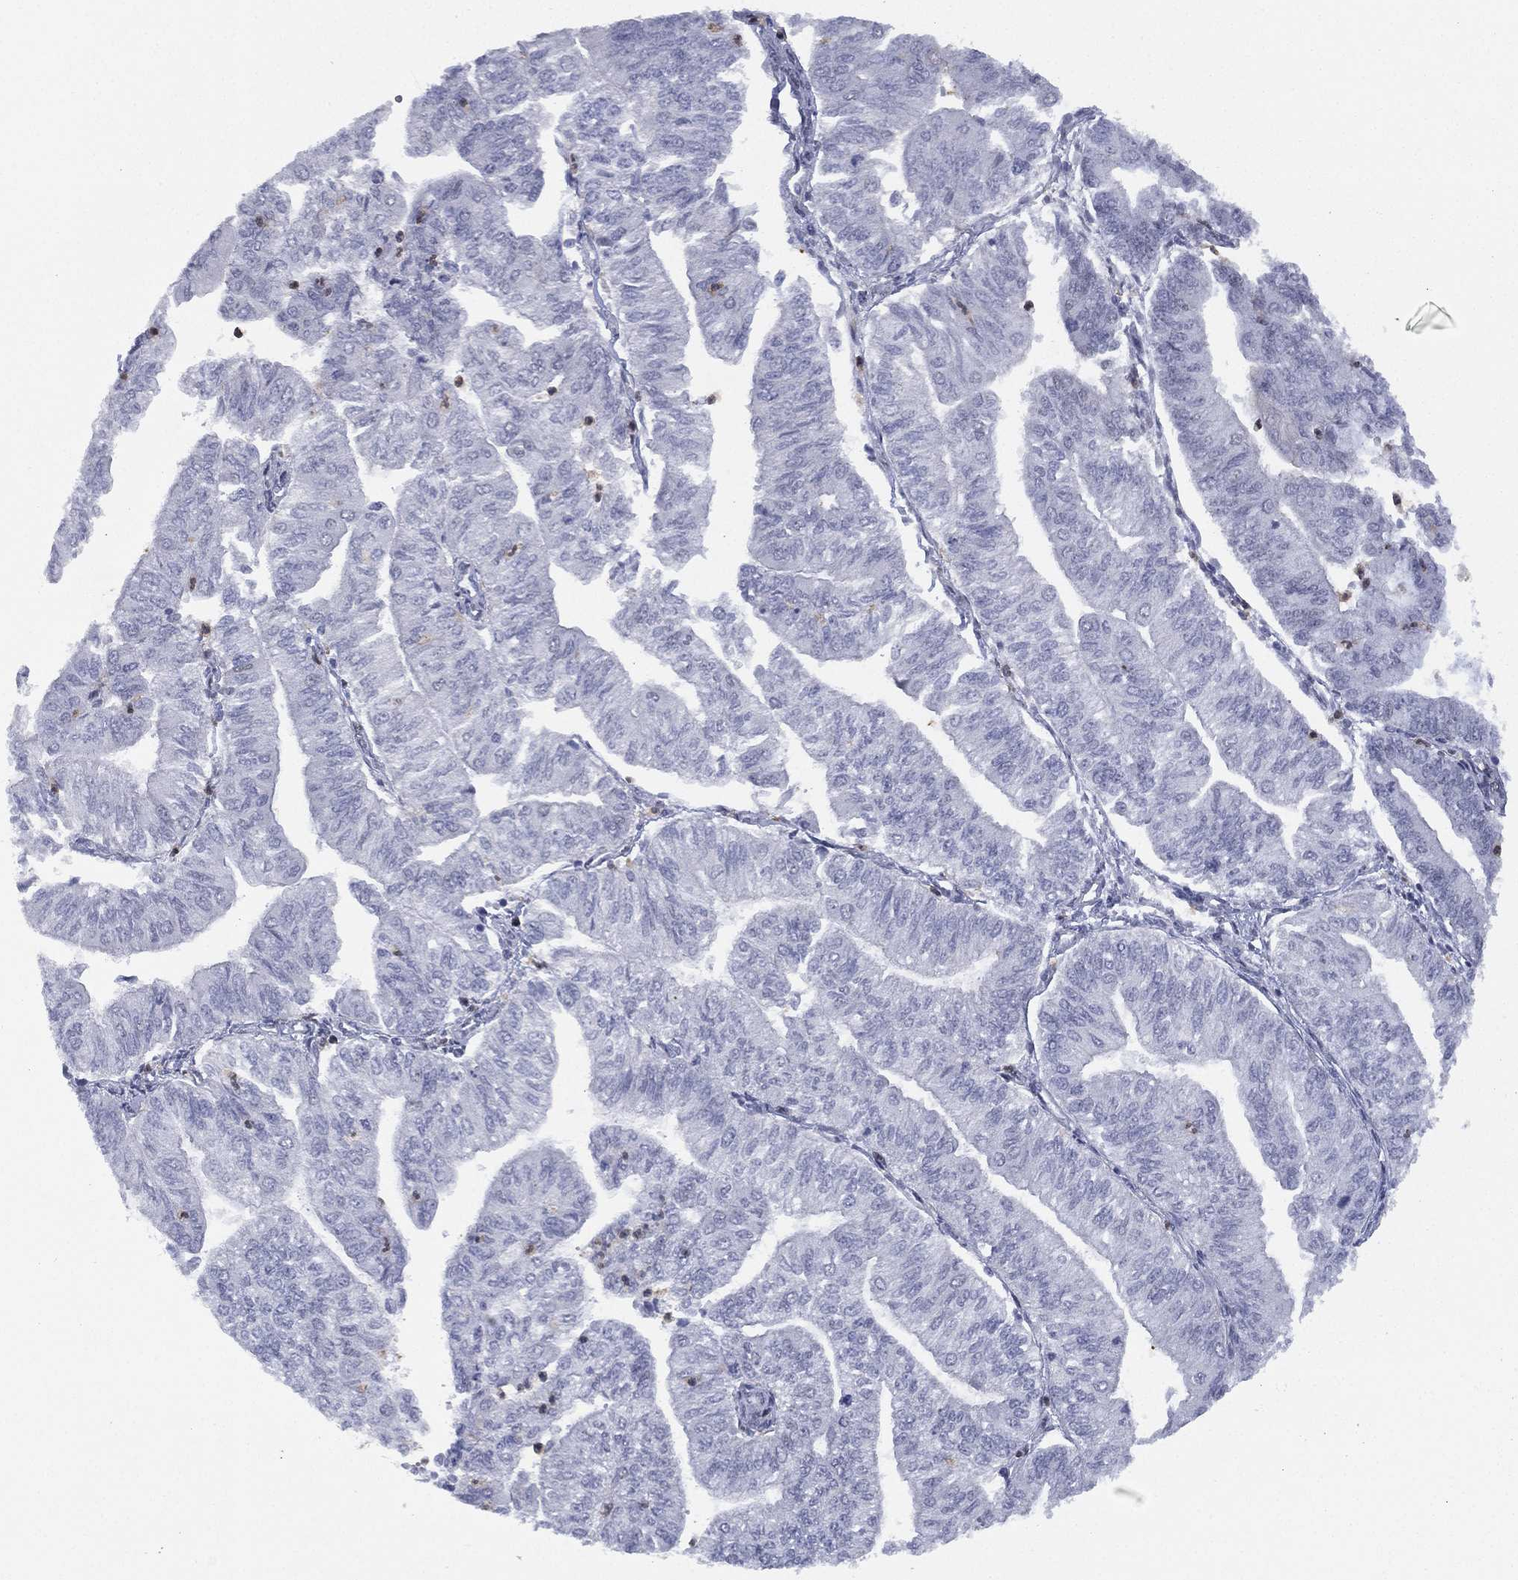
{"staining": {"intensity": "negative", "quantity": "none", "location": "none"}, "tissue": "endometrial cancer", "cell_type": "Tumor cells", "image_type": "cancer", "snomed": [{"axis": "morphology", "description": "Adenocarcinoma, NOS"}, {"axis": "topography", "description": "Endometrium"}], "caption": "The image reveals no significant expression in tumor cells of endometrial cancer (adenocarcinoma).", "gene": "ZNF711", "patient": {"sex": "female", "age": 59}}